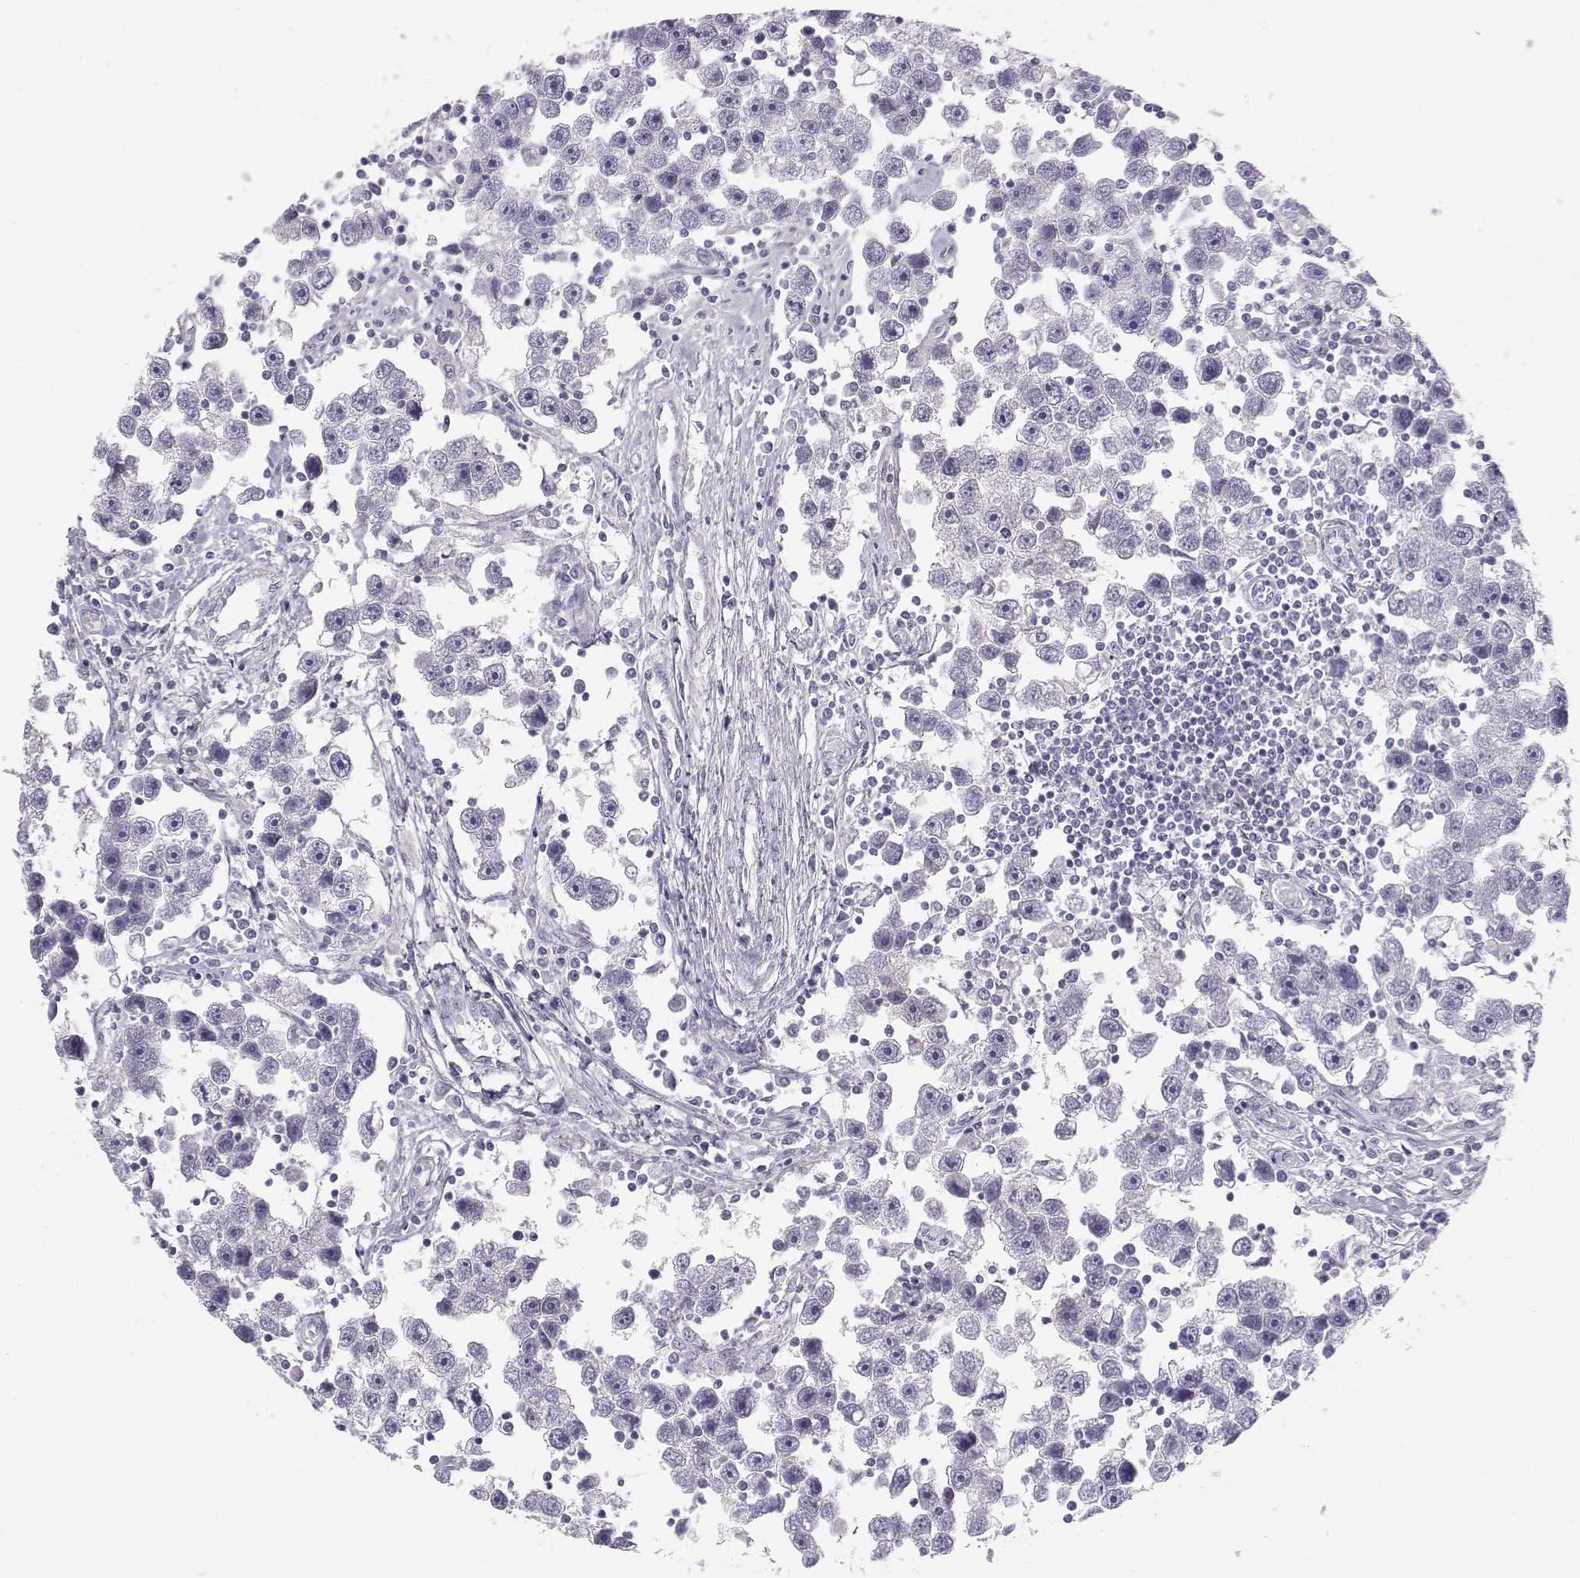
{"staining": {"intensity": "negative", "quantity": "none", "location": "none"}, "tissue": "testis cancer", "cell_type": "Tumor cells", "image_type": "cancer", "snomed": [{"axis": "morphology", "description": "Seminoma, NOS"}, {"axis": "topography", "description": "Testis"}], "caption": "Immunohistochemistry micrograph of testis seminoma stained for a protein (brown), which reveals no staining in tumor cells. (DAB immunohistochemistry (IHC) visualized using brightfield microscopy, high magnification).", "gene": "KCNMB4", "patient": {"sex": "male", "age": 30}}